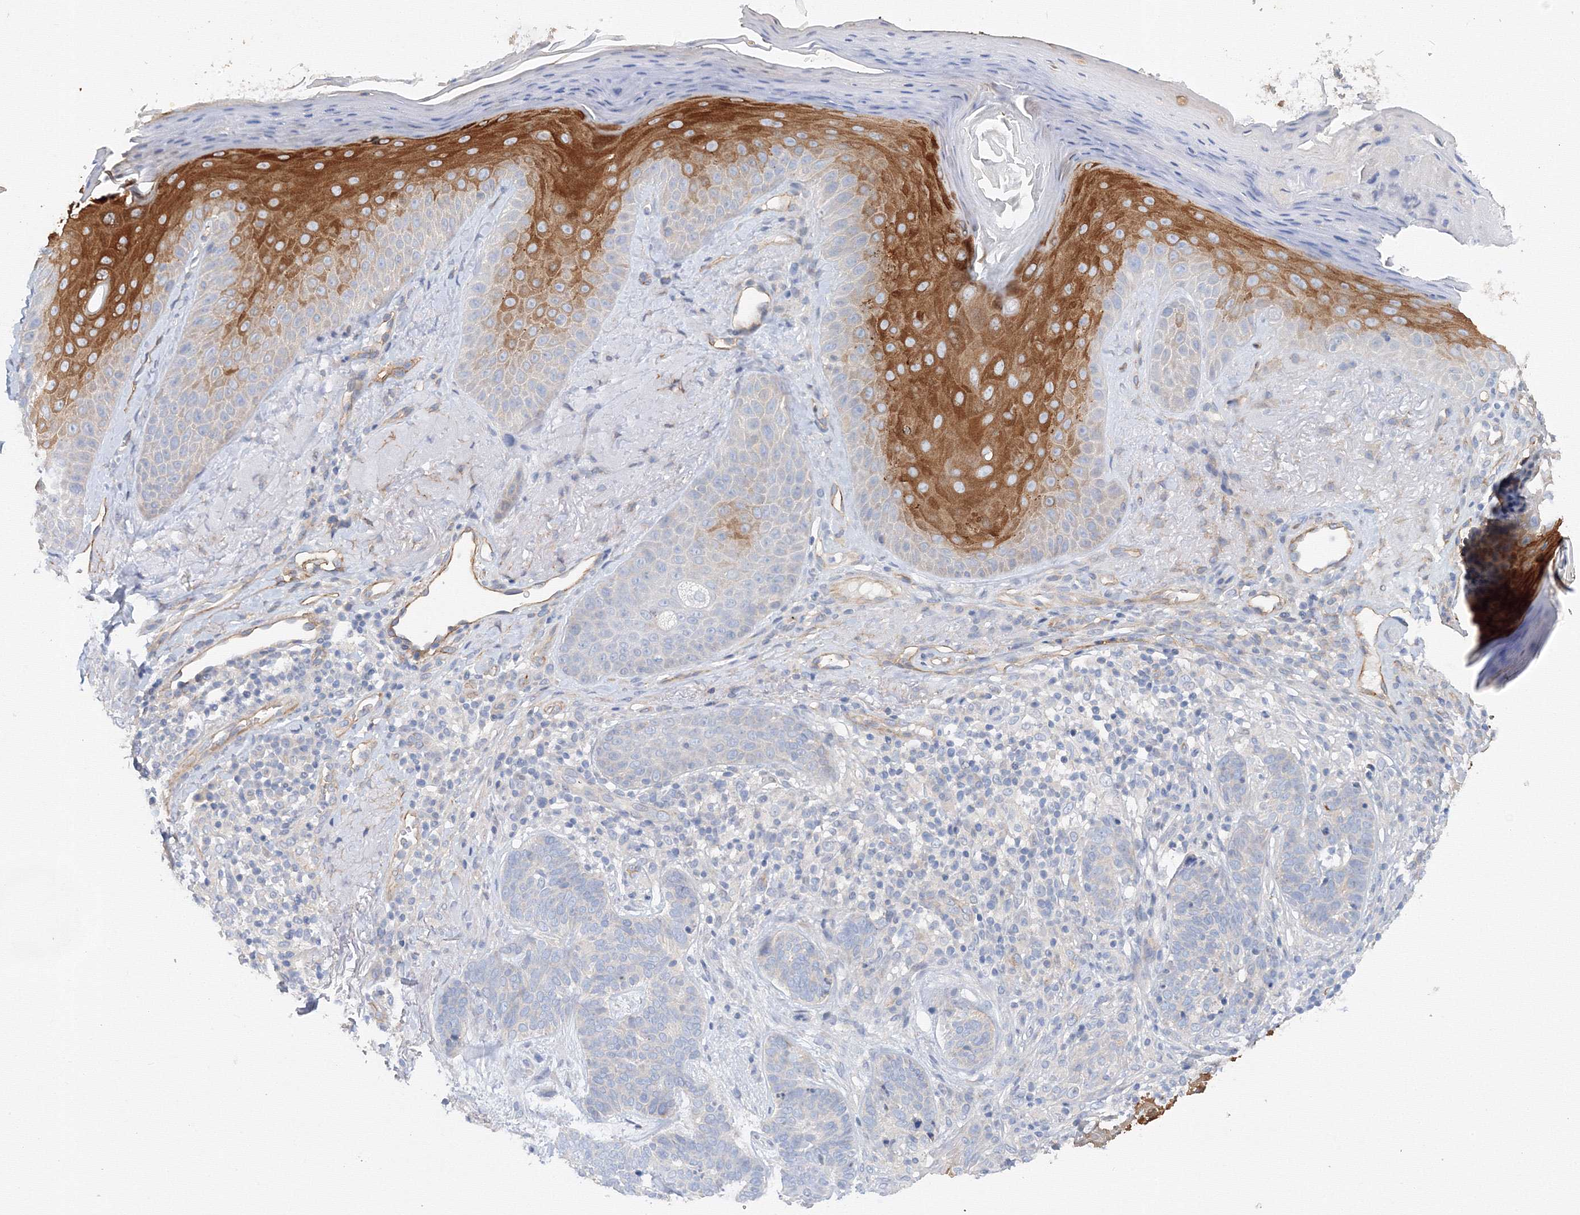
{"staining": {"intensity": "negative", "quantity": "none", "location": "none"}, "tissue": "skin", "cell_type": "Fibroblasts", "image_type": "normal", "snomed": [{"axis": "morphology", "description": "Normal tissue, NOS"}, {"axis": "topography", "description": "Skin"}], "caption": "A high-resolution image shows IHC staining of normal skin, which displays no significant expression in fibroblasts.", "gene": "DIS3L2", "patient": {"sex": "male", "age": 57}}